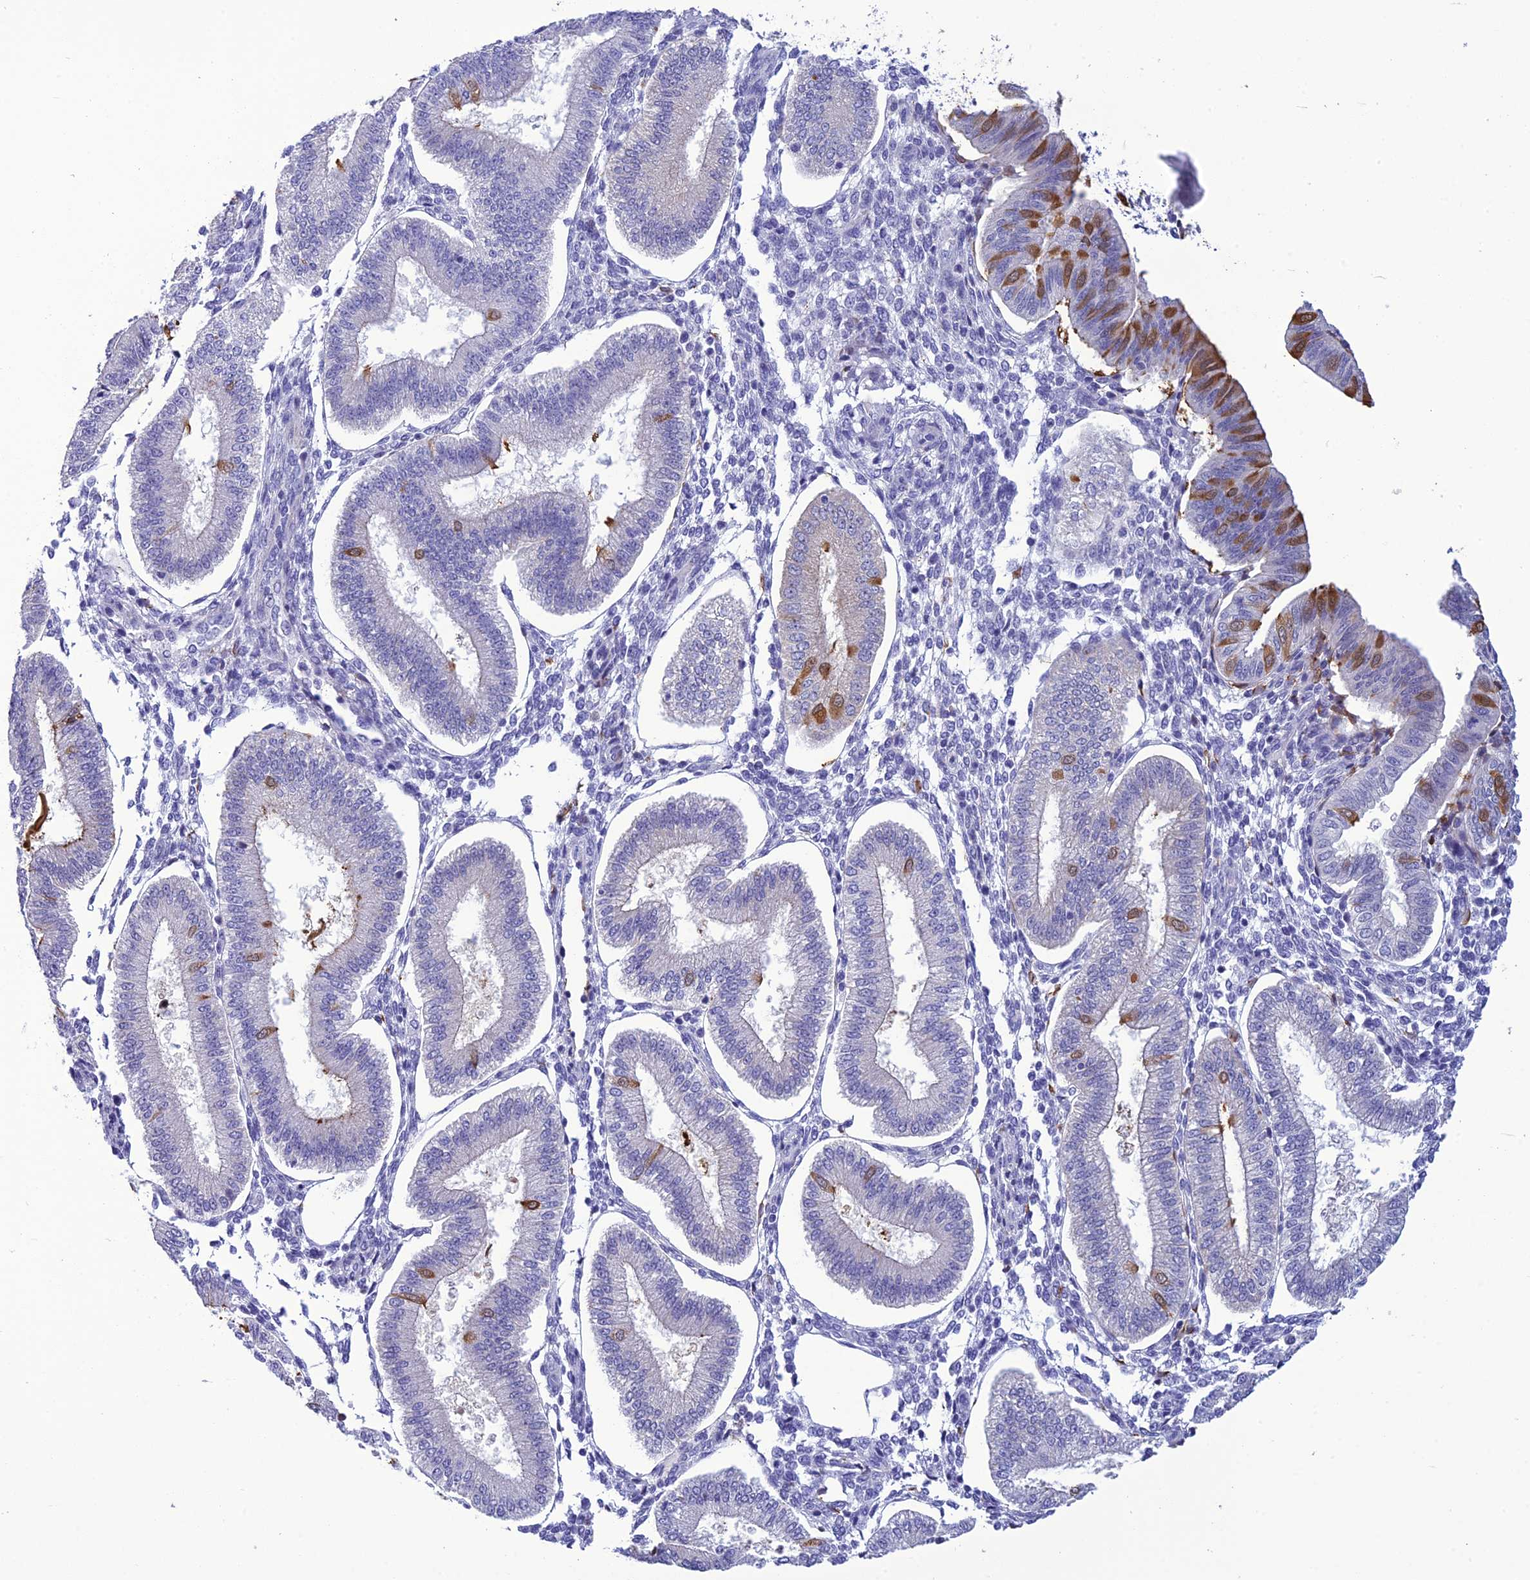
{"staining": {"intensity": "negative", "quantity": "none", "location": "none"}, "tissue": "endometrium", "cell_type": "Cells in endometrial stroma", "image_type": "normal", "snomed": [{"axis": "morphology", "description": "Normal tissue, NOS"}, {"axis": "topography", "description": "Endometrium"}], "caption": "Cells in endometrial stroma are negative for protein expression in unremarkable human endometrium. The staining was performed using DAB (3,3'-diaminobenzidine) to visualize the protein expression in brown, while the nuclei were stained in blue with hematoxylin (Magnification: 20x).", "gene": "BBS2", "patient": {"sex": "female", "age": 39}}